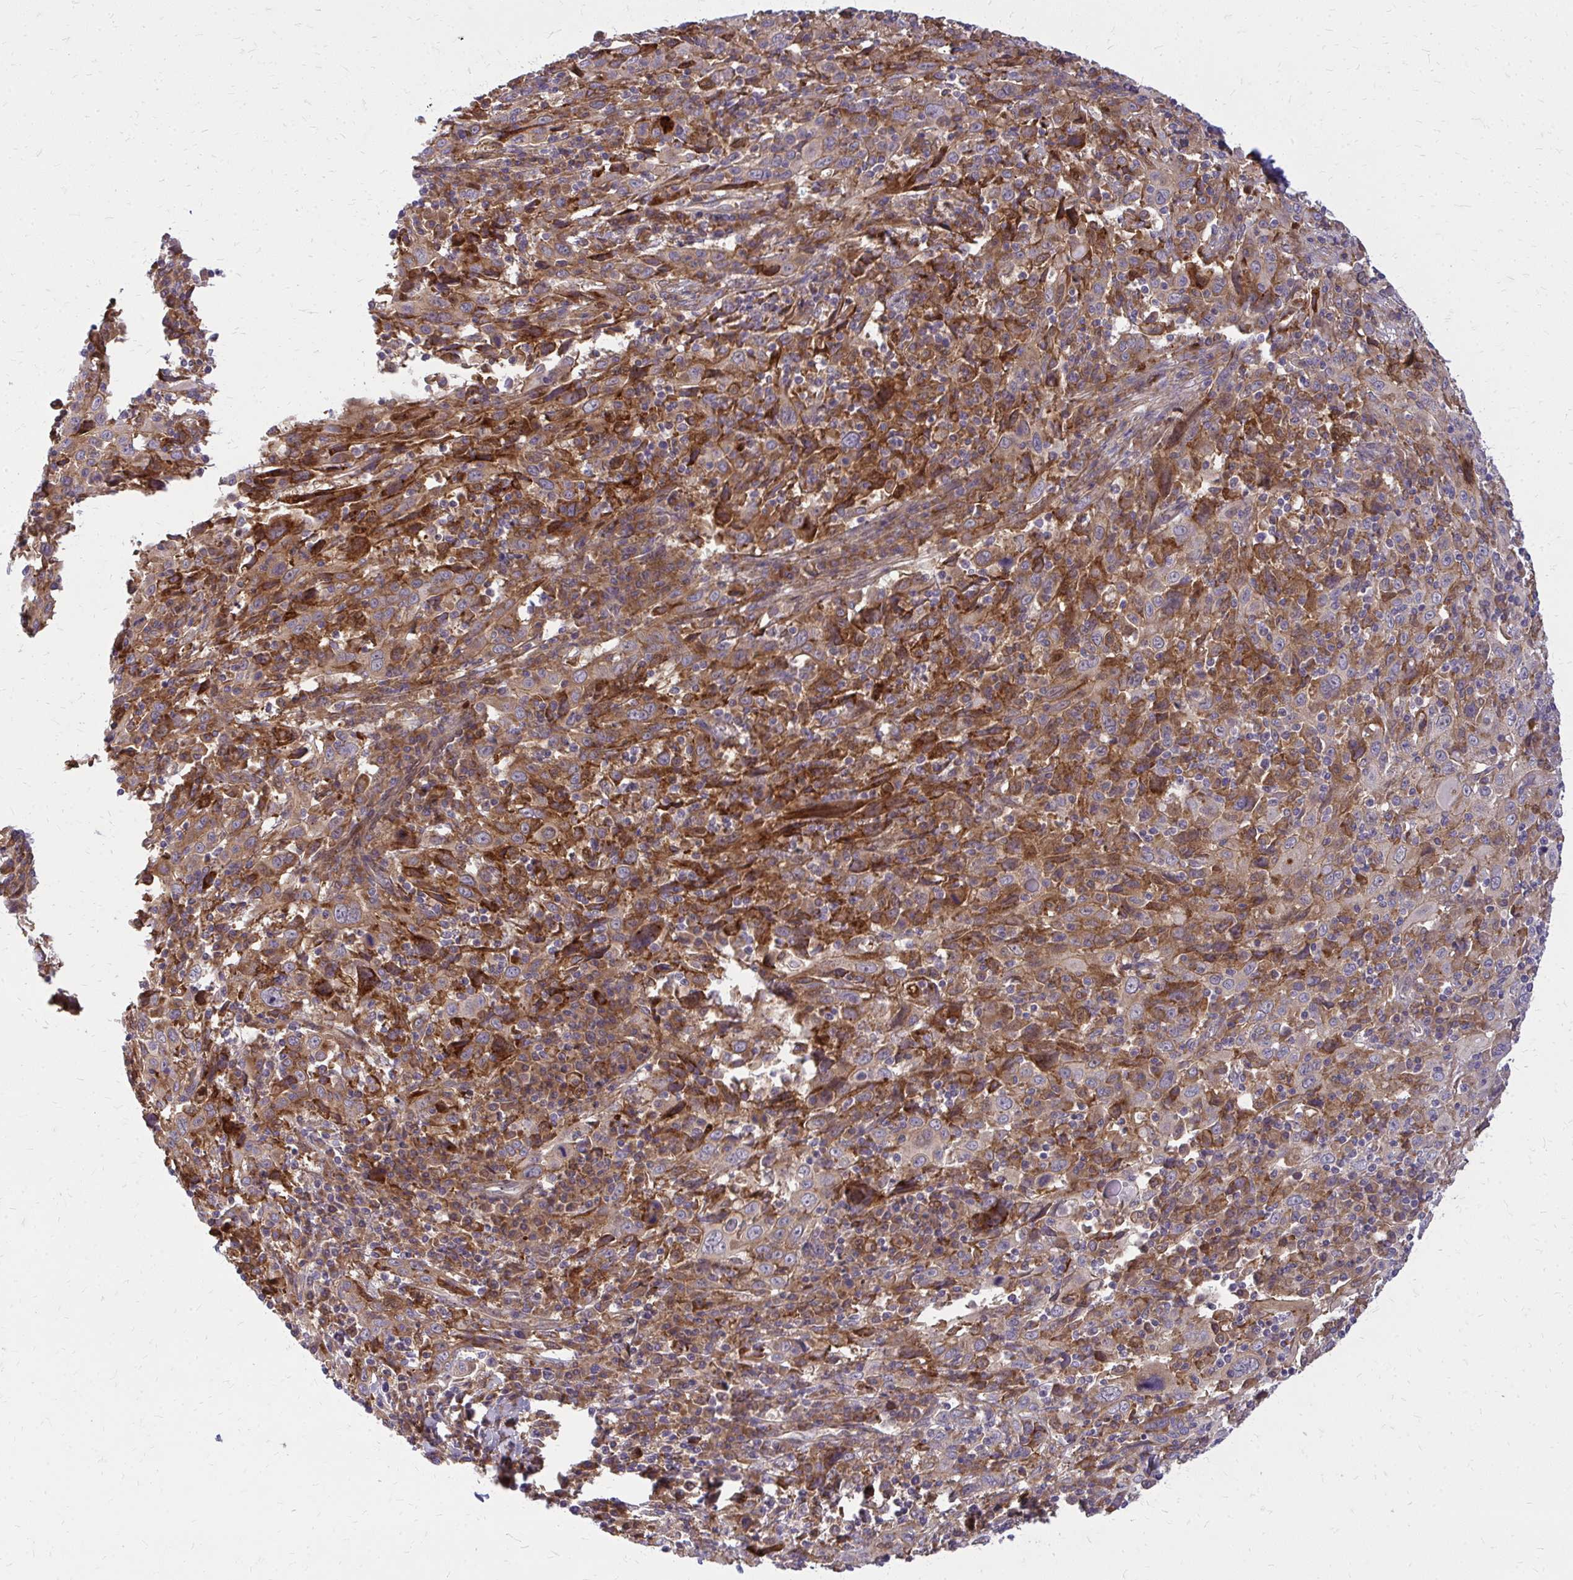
{"staining": {"intensity": "moderate", "quantity": ">75%", "location": "cytoplasmic/membranous"}, "tissue": "cervical cancer", "cell_type": "Tumor cells", "image_type": "cancer", "snomed": [{"axis": "morphology", "description": "Squamous cell carcinoma, NOS"}, {"axis": "topography", "description": "Cervix"}], "caption": "Protein expression analysis of human cervical cancer reveals moderate cytoplasmic/membranous staining in about >75% of tumor cells. The protein is stained brown, and the nuclei are stained in blue (DAB (3,3'-diaminobenzidine) IHC with brightfield microscopy, high magnification).", "gene": "OXNAD1", "patient": {"sex": "female", "age": 46}}